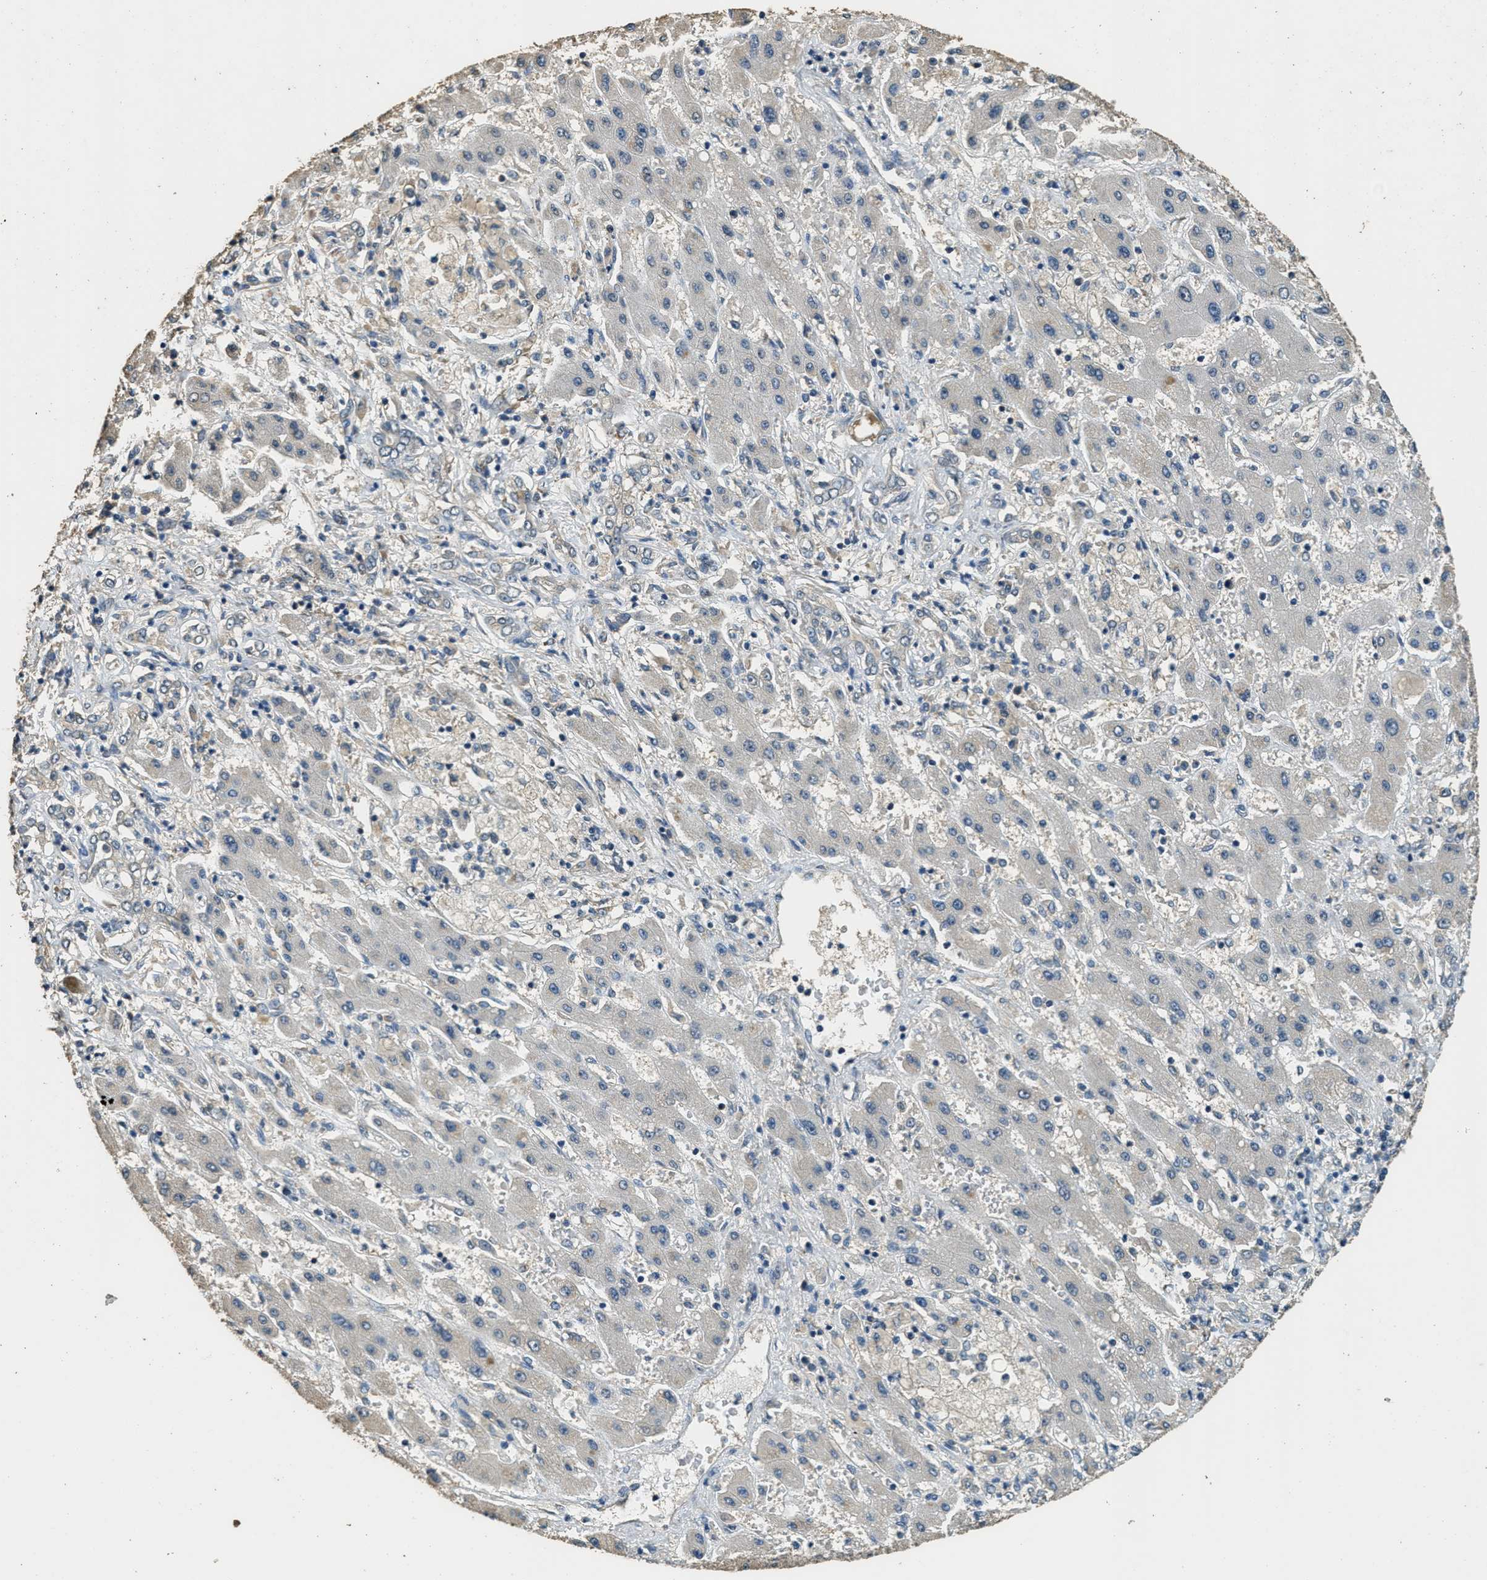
{"staining": {"intensity": "negative", "quantity": "none", "location": "none"}, "tissue": "liver cancer", "cell_type": "Tumor cells", "image_type": "cancer", "snomed": [{"axis": "morphology", "description": "Cholangiocarcinoma"}, {"axis": "topography", "description": "Liver"}], "caption": "Tumor cells are negative for protein expression in human liver cancer. Nuclei are stained in blue.", "gene": "RAB6B", "patient": {"sex": "male", "age": 50}}